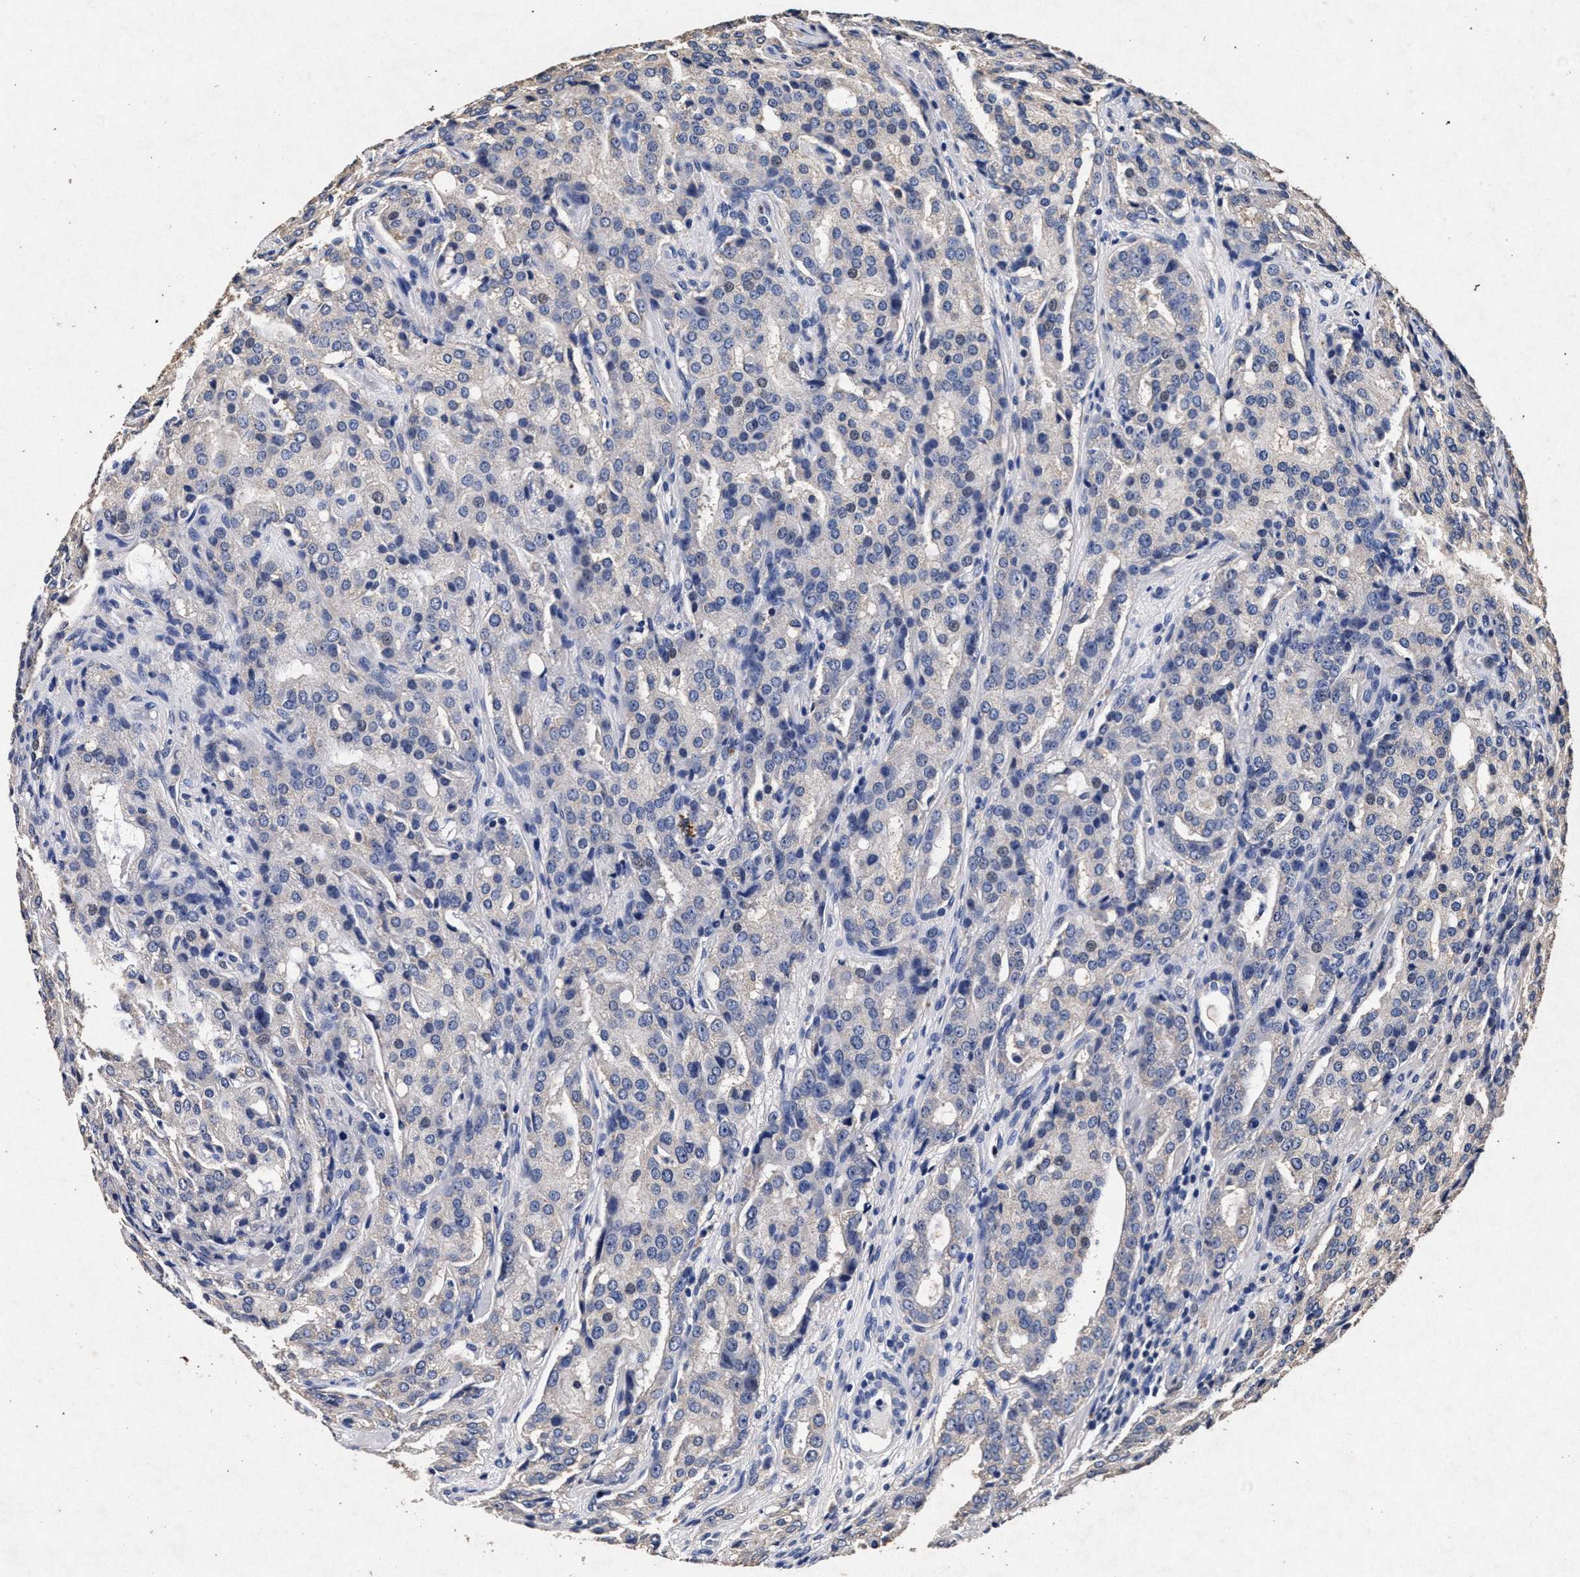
{"staining": {"intensity": "negative", "quantity": "none", "location": "none"}, "tissue": "prostate cancer", "cell_type": "Tumor cells", "image_type": "cancer", "snomed": [{"axis": "morphology", "description": "Adenocarcinoma, High grade"}, {"axis": "topography", "description": "Prostate"}], "caption": "This is an immunohistochemistry micrograph of human prostate high-grade adenocarcinoma. There is no positivity in tumor cells.", "gene": "ATP1A2", "patient": {"sex": "male", "age": 72}}